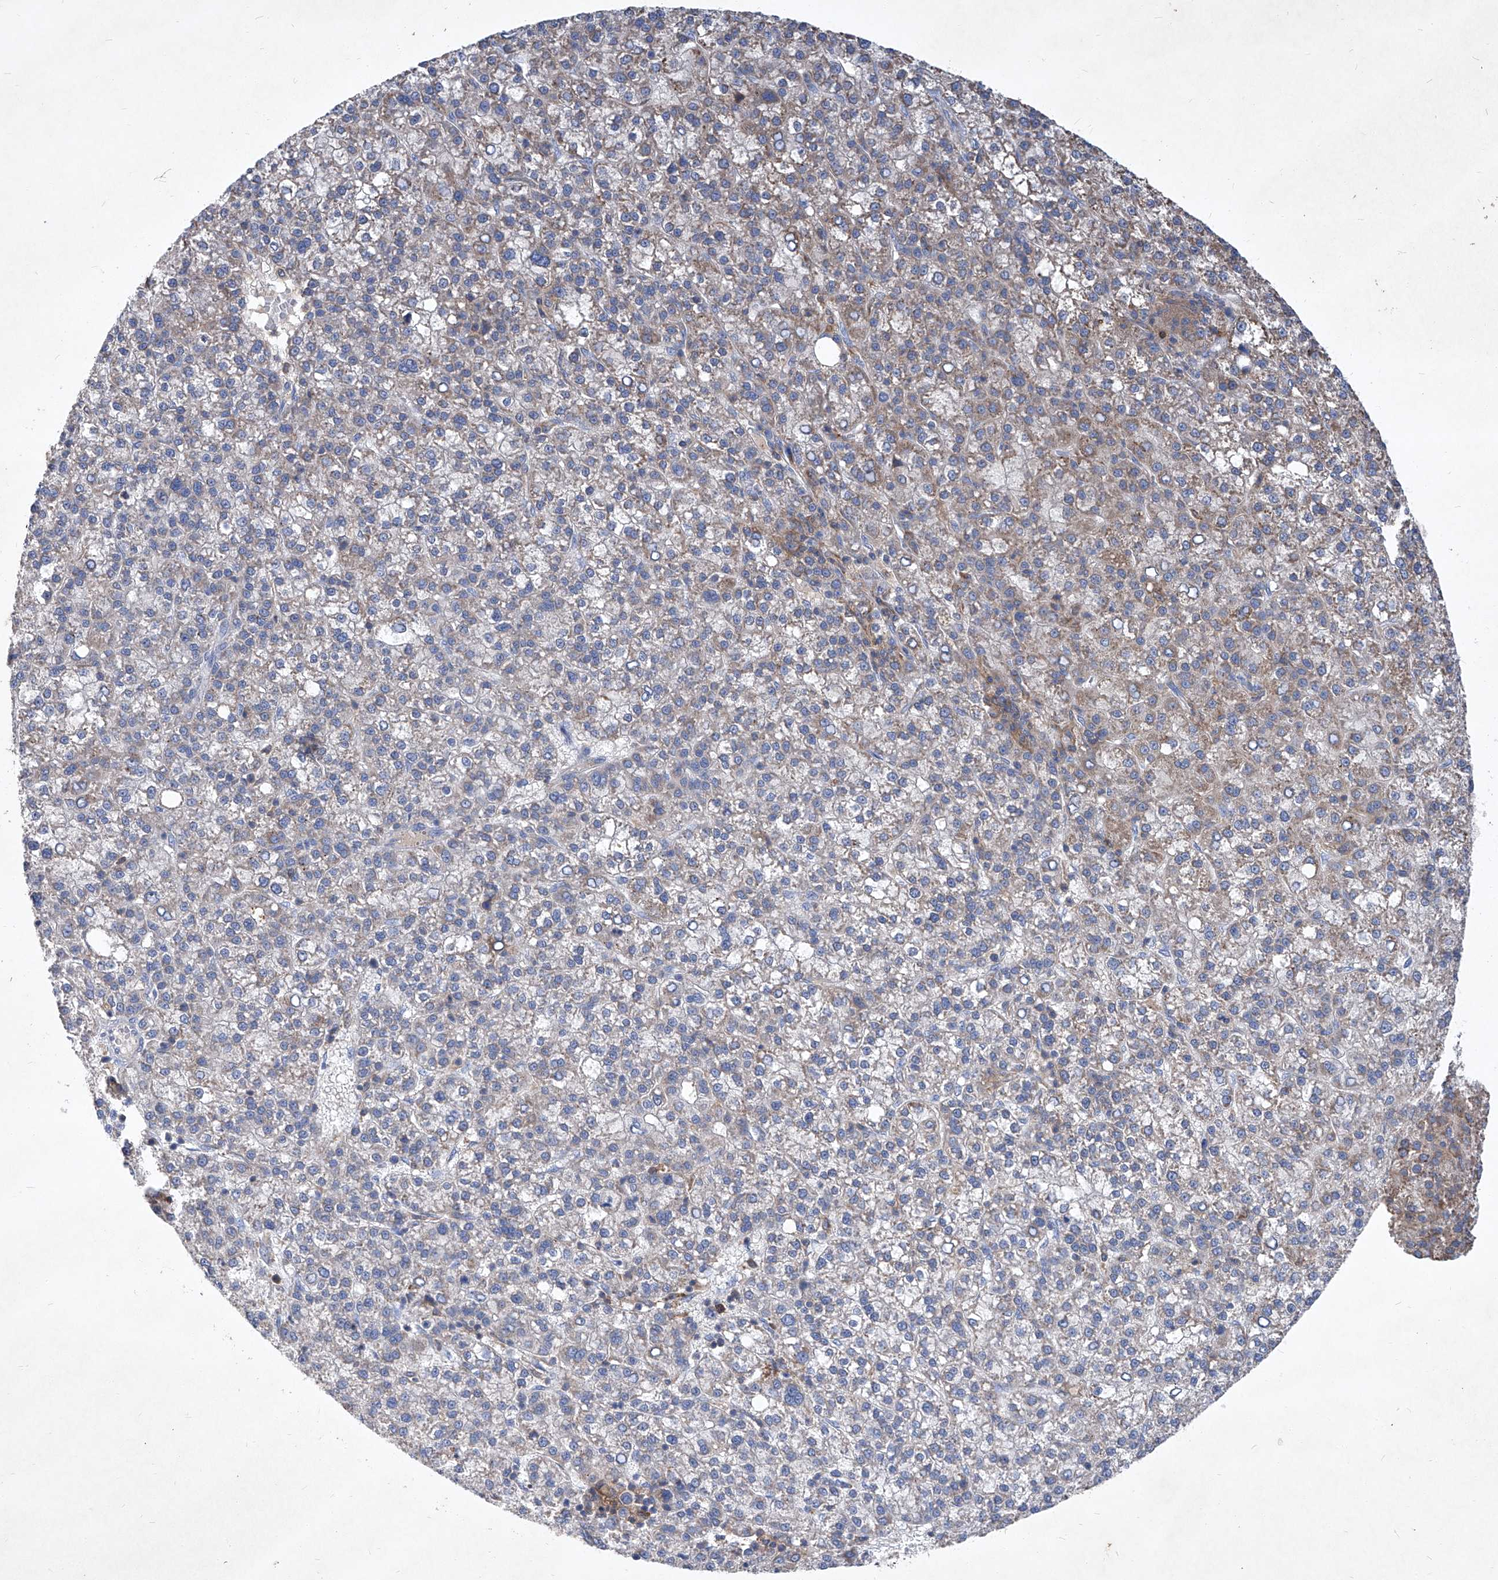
{"staining": {"intensity": "negative", "quantity": "none", "location": "none"}, "tissue": "liver cancer", "cell_type": "Tumor cells", "image_type": "cancer", "snomed": [{"axis": "morphology", "description": "Carcinoma, Hepatocellular, NOS"}, {"axis": "topography", "description": "Liver"}], "caption": "A photomicrograph of human liver cancer is negative for staining in tumor cells. (DAB immunohistochemistry (IHC), high magnification).", "gene": "EPHA8", "patient": {"sex": "female", "age": 58}}